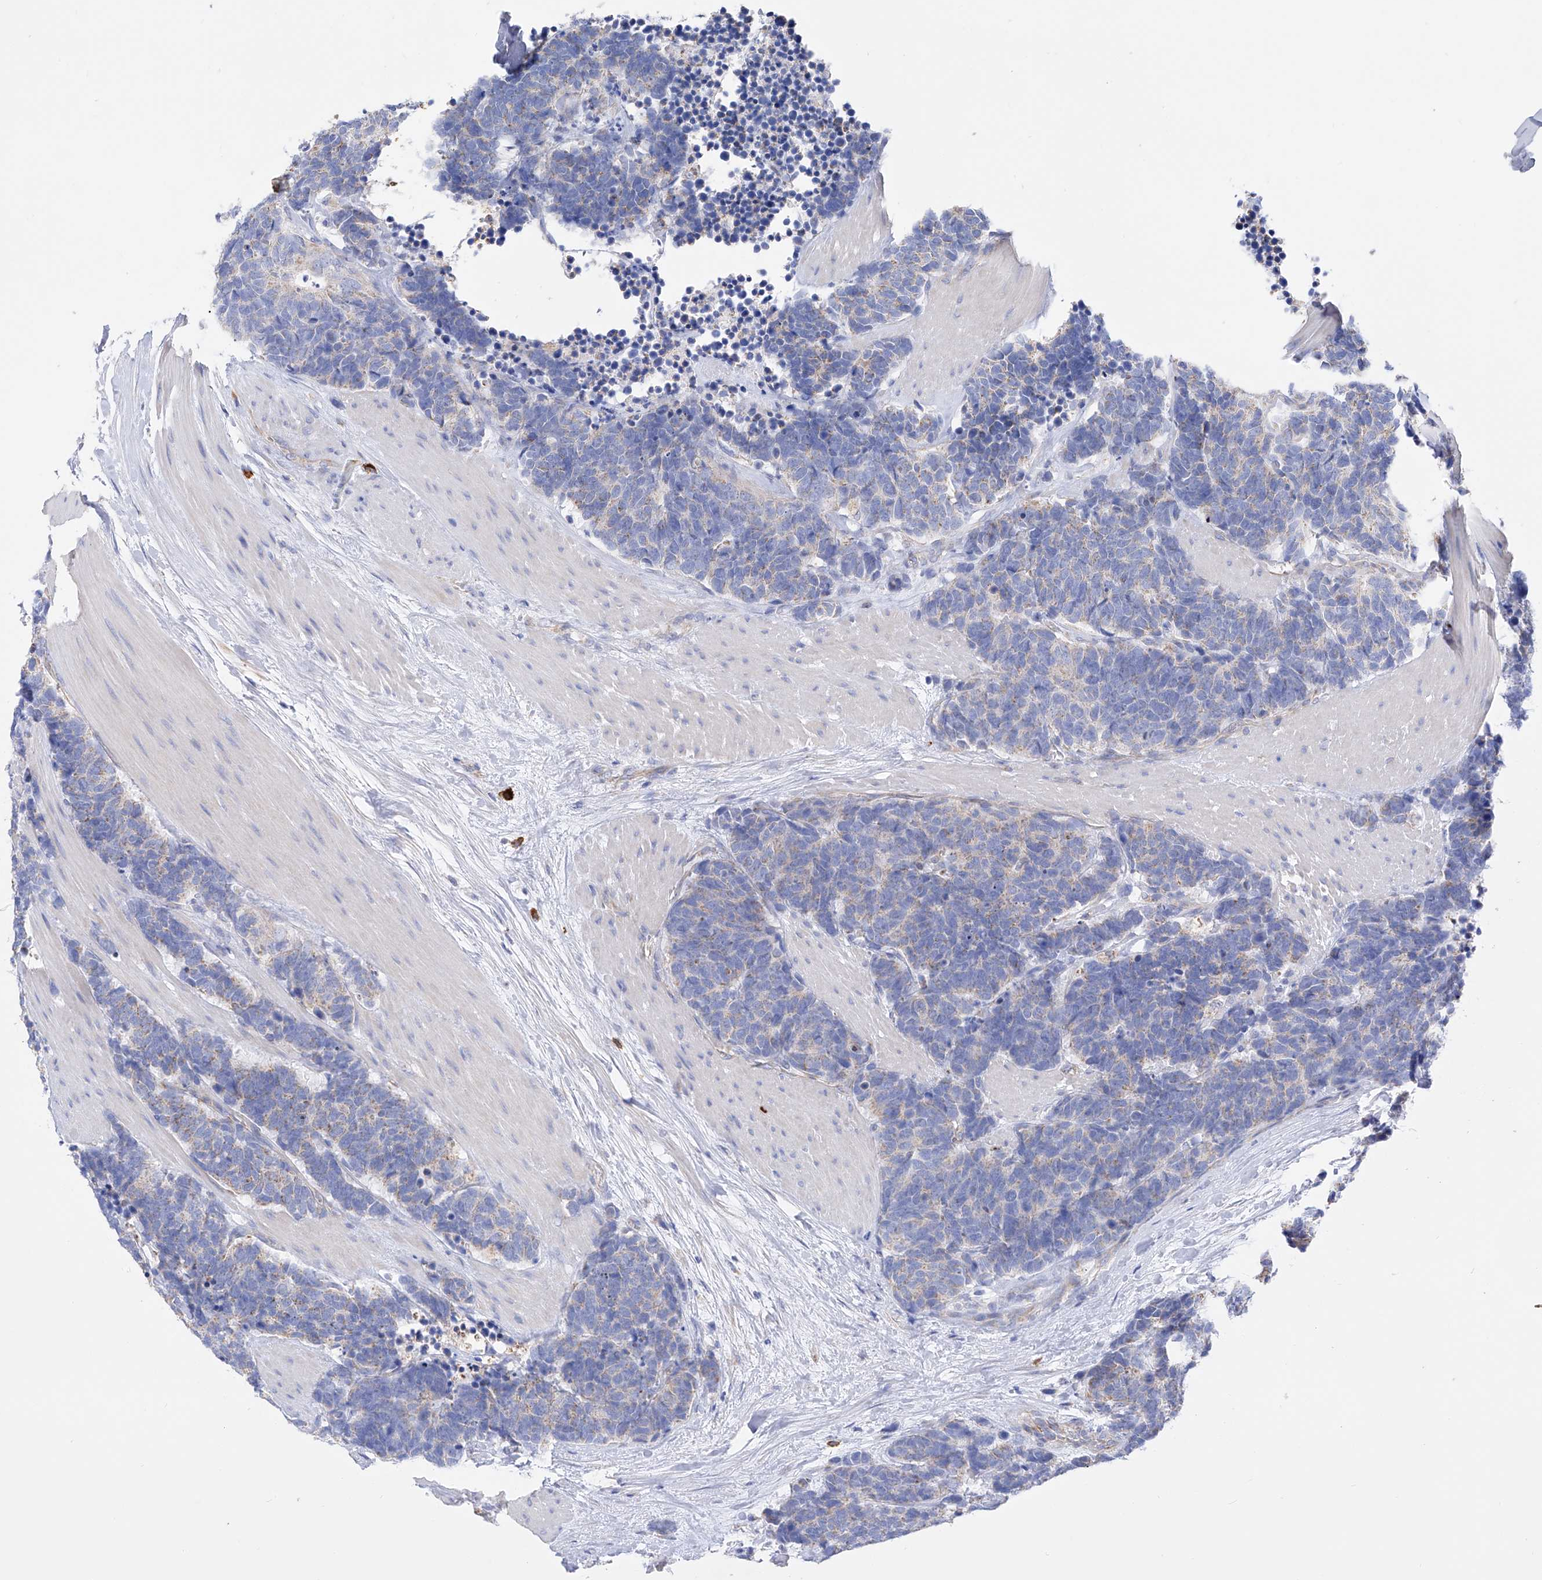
{"staining": {"intensity": "negative", "quantity": "none", "location": "none"}, "tissue": "carcinoid", "cell_type": "Tumor cells", "image_type": "cancer", "snomed": [{"axis": "morphology", "description": "Carcinoma, NOS"}, {"axis": "morphology", "description": "Carcinoid, malignant, NOS"}, {"axis": "topography", "description": "Urinary bladder"}], "caption": "Micrograph shows no protein positivity in tumor cells of carcinoid tissue.", "gene": "FLG", "patient": {"sex": "male", "age": 57}}